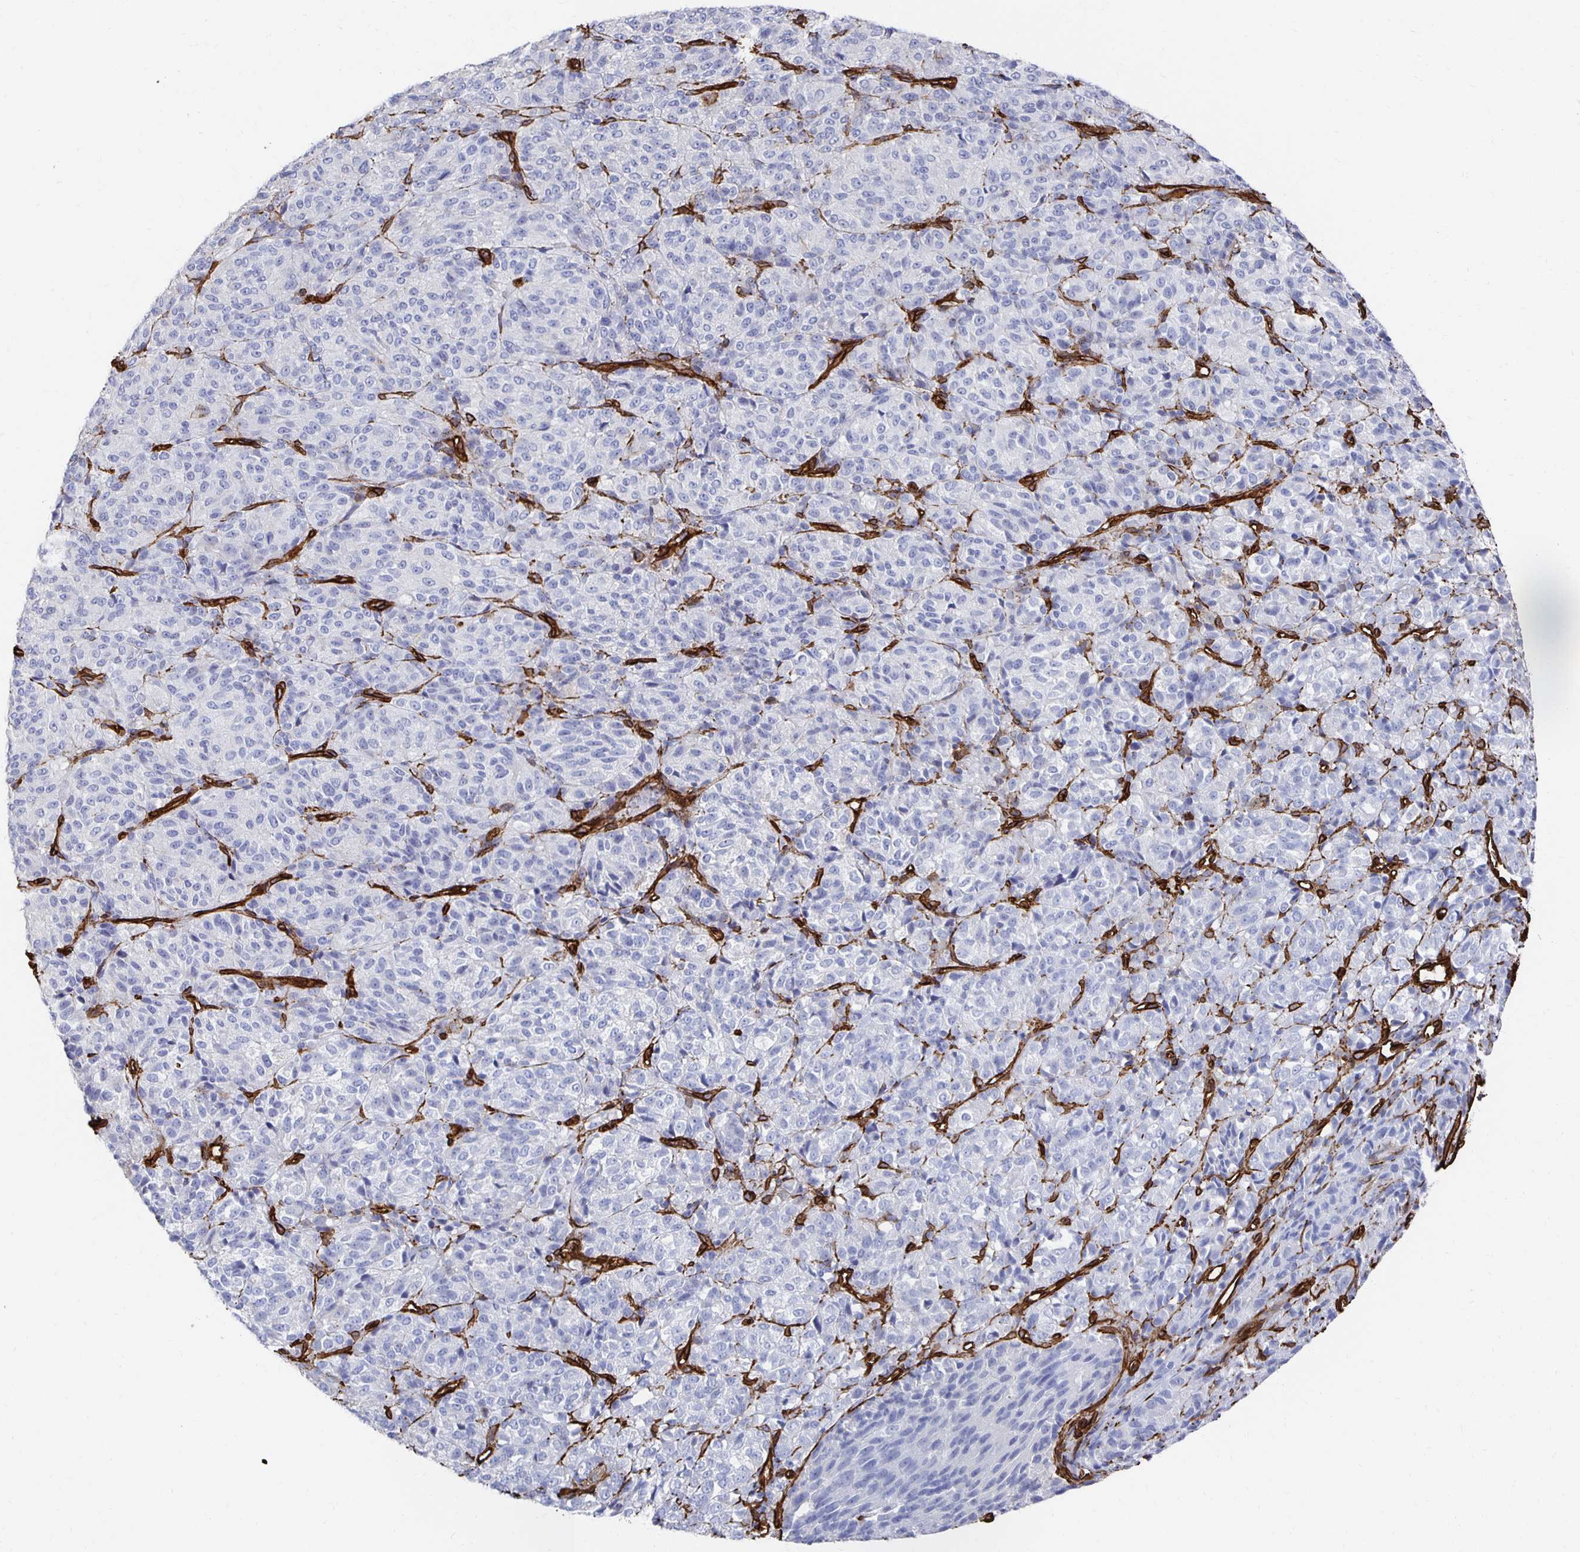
{"staining": {"intensity": "negative", "quantity": "none", "location": "none"}, "tissue": "melanoma", "cell_type": "Tumor cells", "image_type": "cancer", "snomed": [{"axis": "morphology", "description": "Malignant melanoma, Metastatic site"}, {"axis": "topography", "description": "Brain"}], "caption": "The IHC photomicrograph has no significant staining in tumor cells of melanoma tissue. (DAB immunohistochemistry (IHC) with hematoxylin counter stain).", "gene": "VIPR2", "patient": {"sex": "female", "age": 56}}